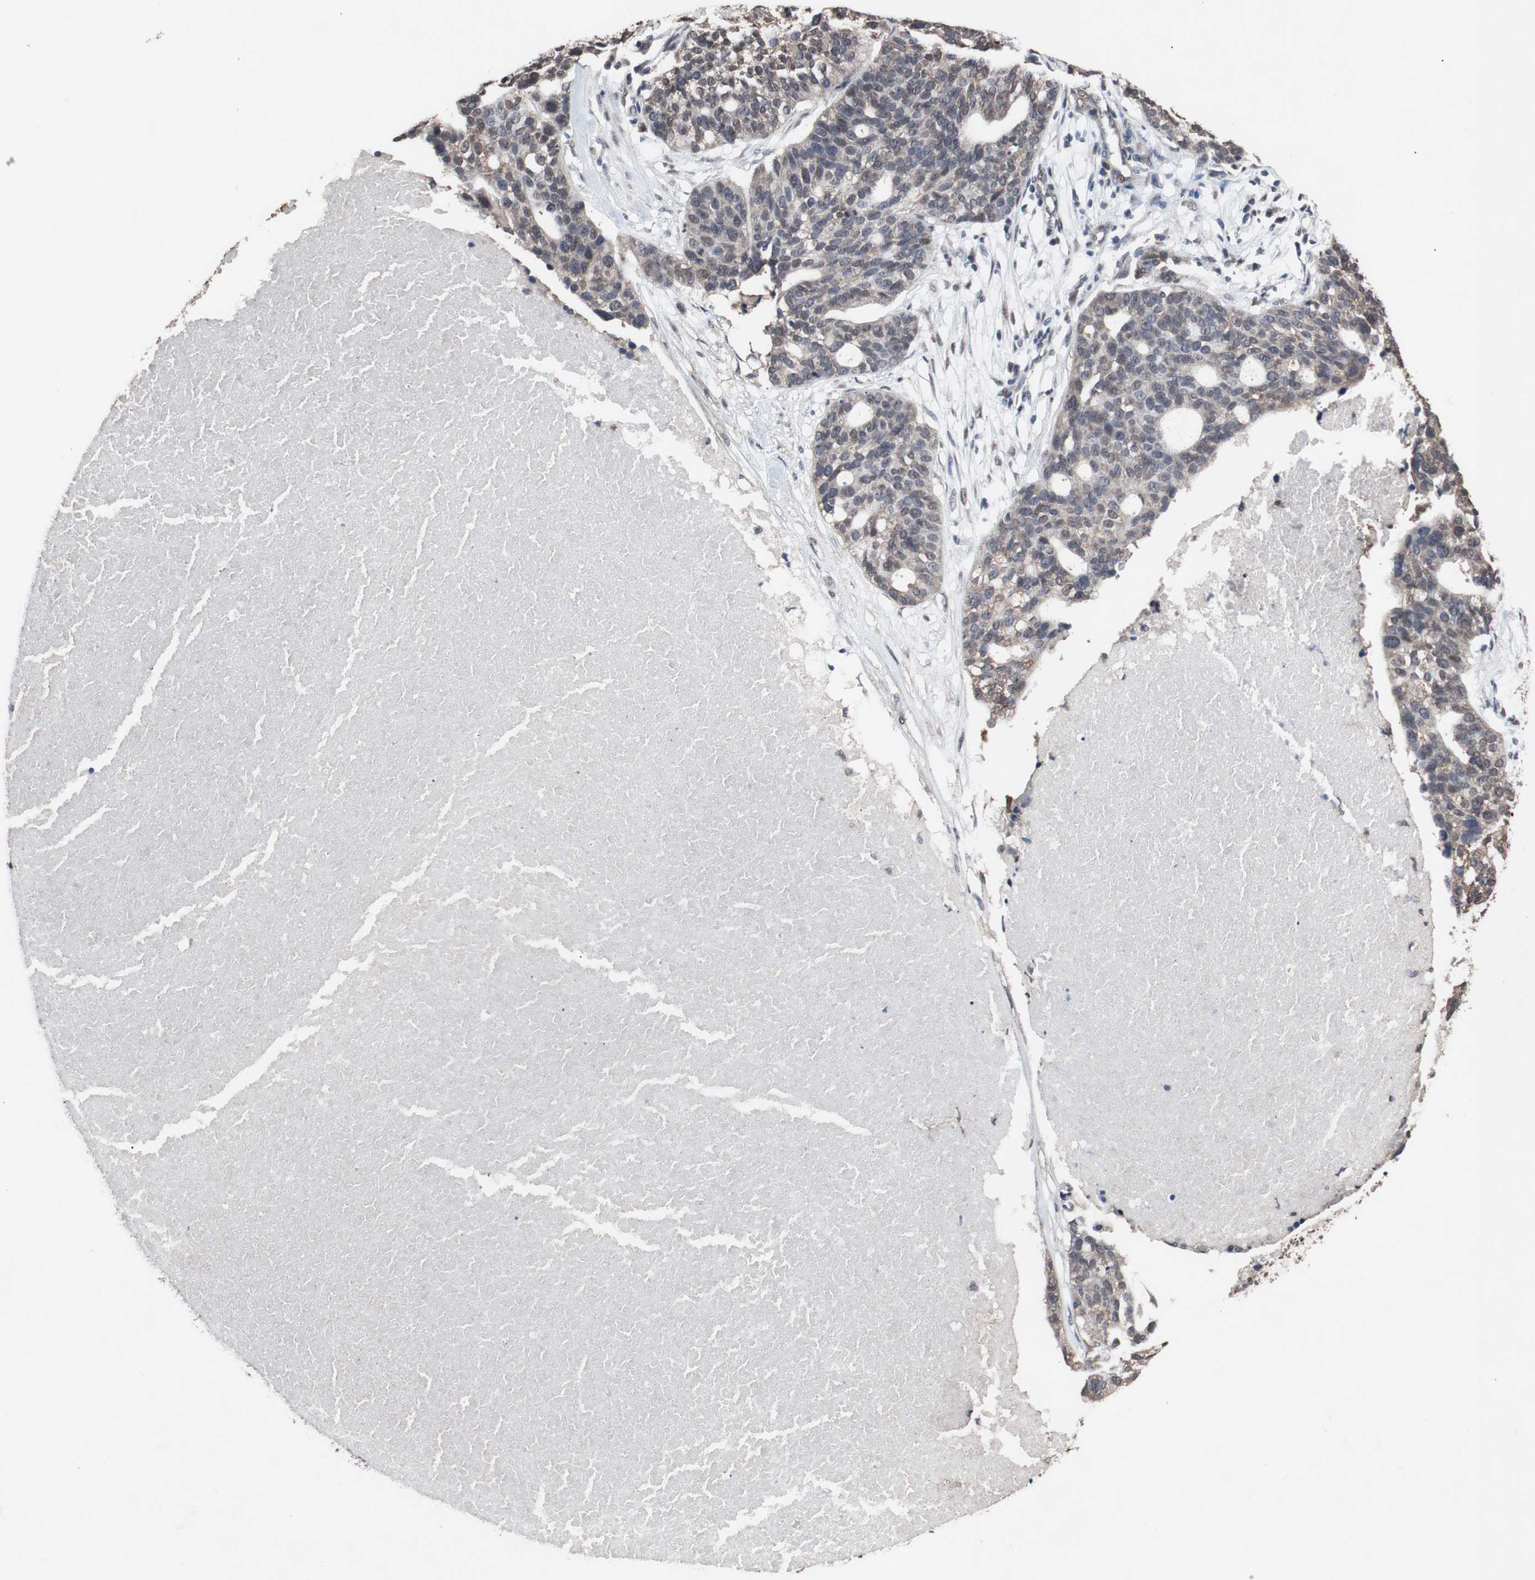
{"staining": {"intensity": "weak", "quantity": "25%-75%", "location": "nuclear"}, "tissue": "ovarian cancer", "cell_type": "Tumor cells", "image_type": "cancer", "snomed": [{"axis": "morphology", "description": "Cystadenocarcinoma, serous, NOS"}, {"axis": "topography", "description": "Ovary"}], "caption": "This is a micrograph of IHC staining of ovarian cancer, which shows weak staining in the nuclear of tumor cells.", "gene": "MED27", "patient": {"sex": "female", "age": 59}}